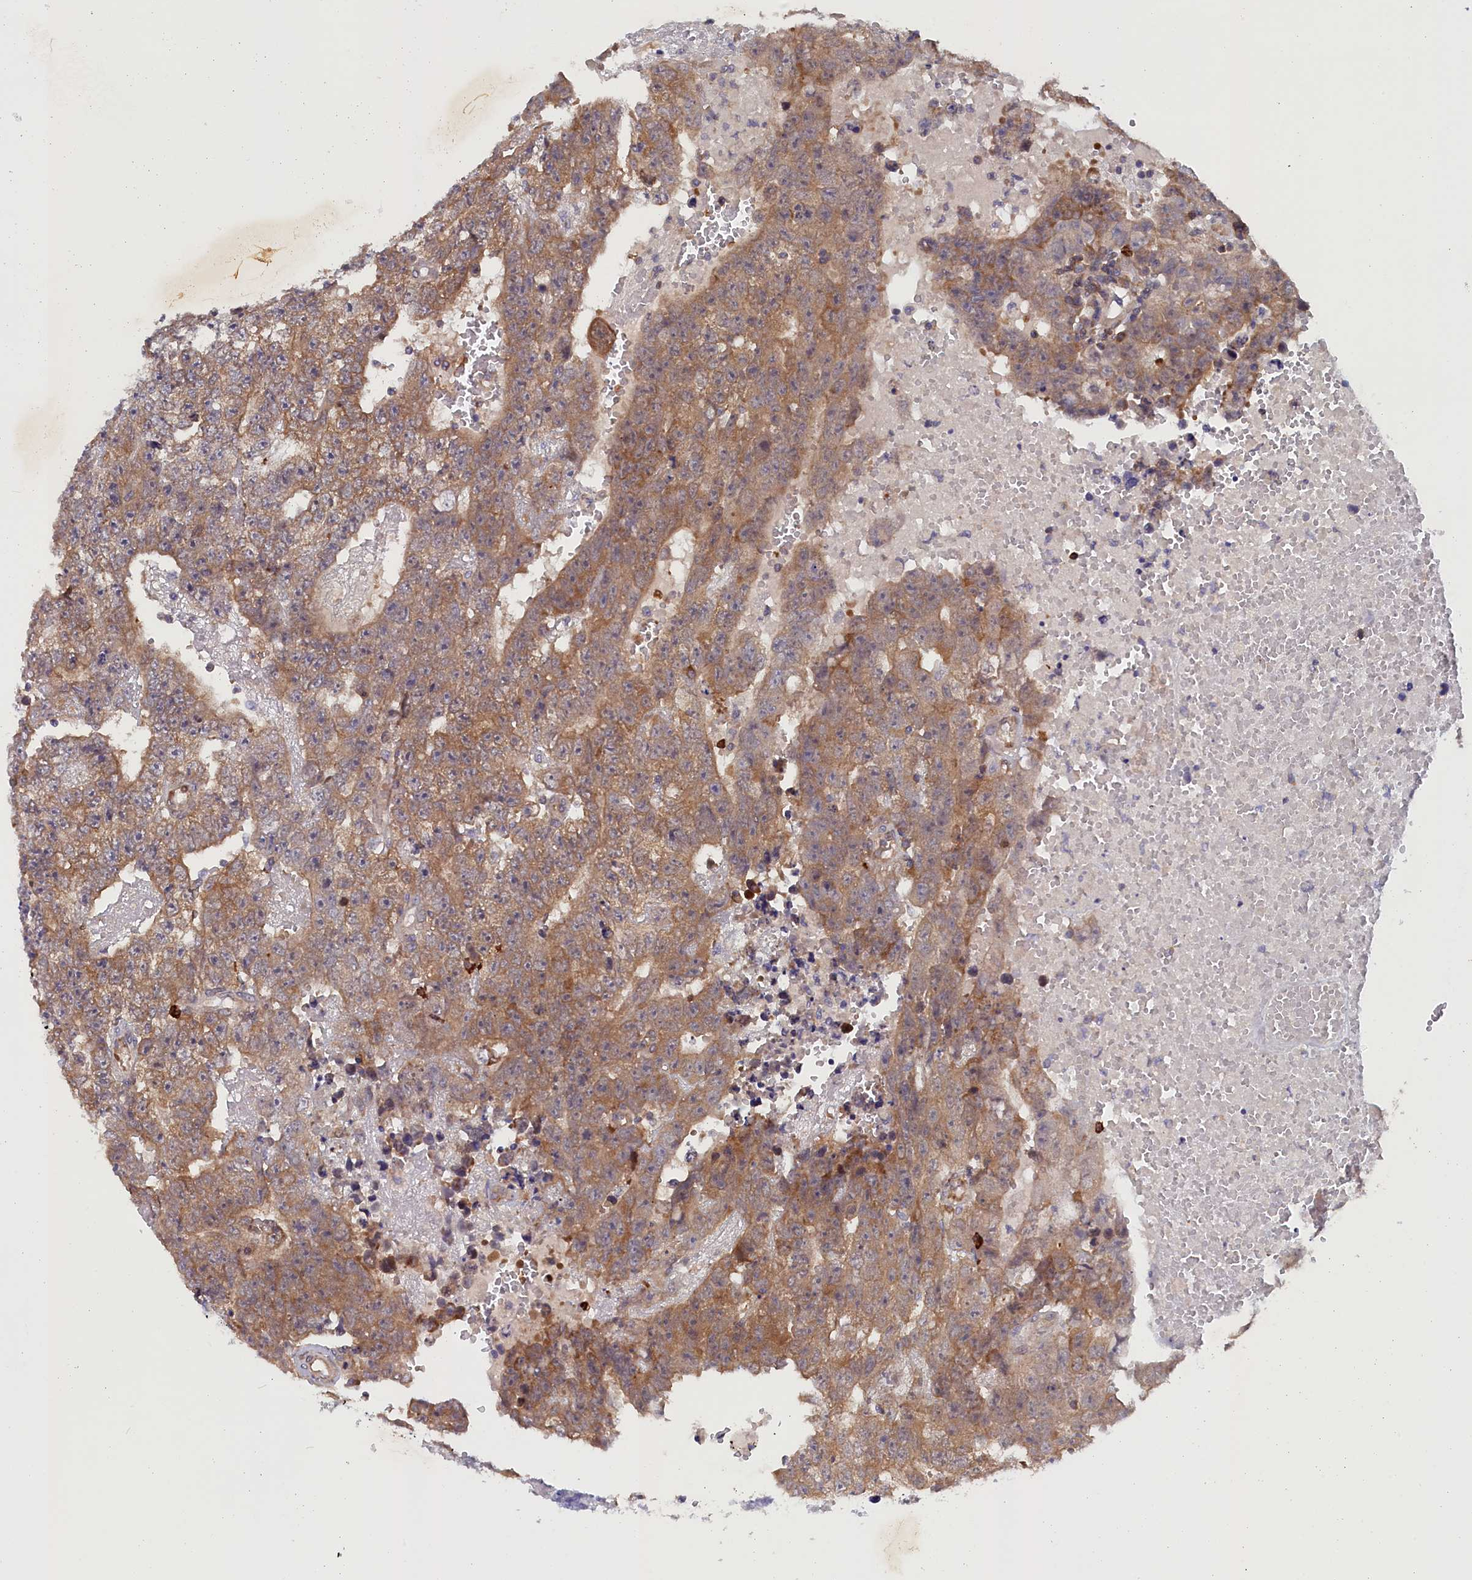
{"staining": {"intensity": "moderate", "quantity": ">75%", "location": "cytoplasmic/membranous"}, "tissue": "testis cancer", "cell_type": "Tumor cells", "image_type": "cancer", "snomed": [{"axis": "morphology", "description": "Carcinoma, Embryonal, NOS"}, {"axis": "topography", "description": "Testis"}], "caption": "This micrograph shows testis embryonal carcinoma stained with immunohistochemistry (IHC) to label a protein in brown. The cytoplasmic/membranous of tumor cells show moderate positivity for the protein. Nuclei are counter-stained blue.", "gene": "JPT2", "patient": {"sex": "male", "age": 25}}